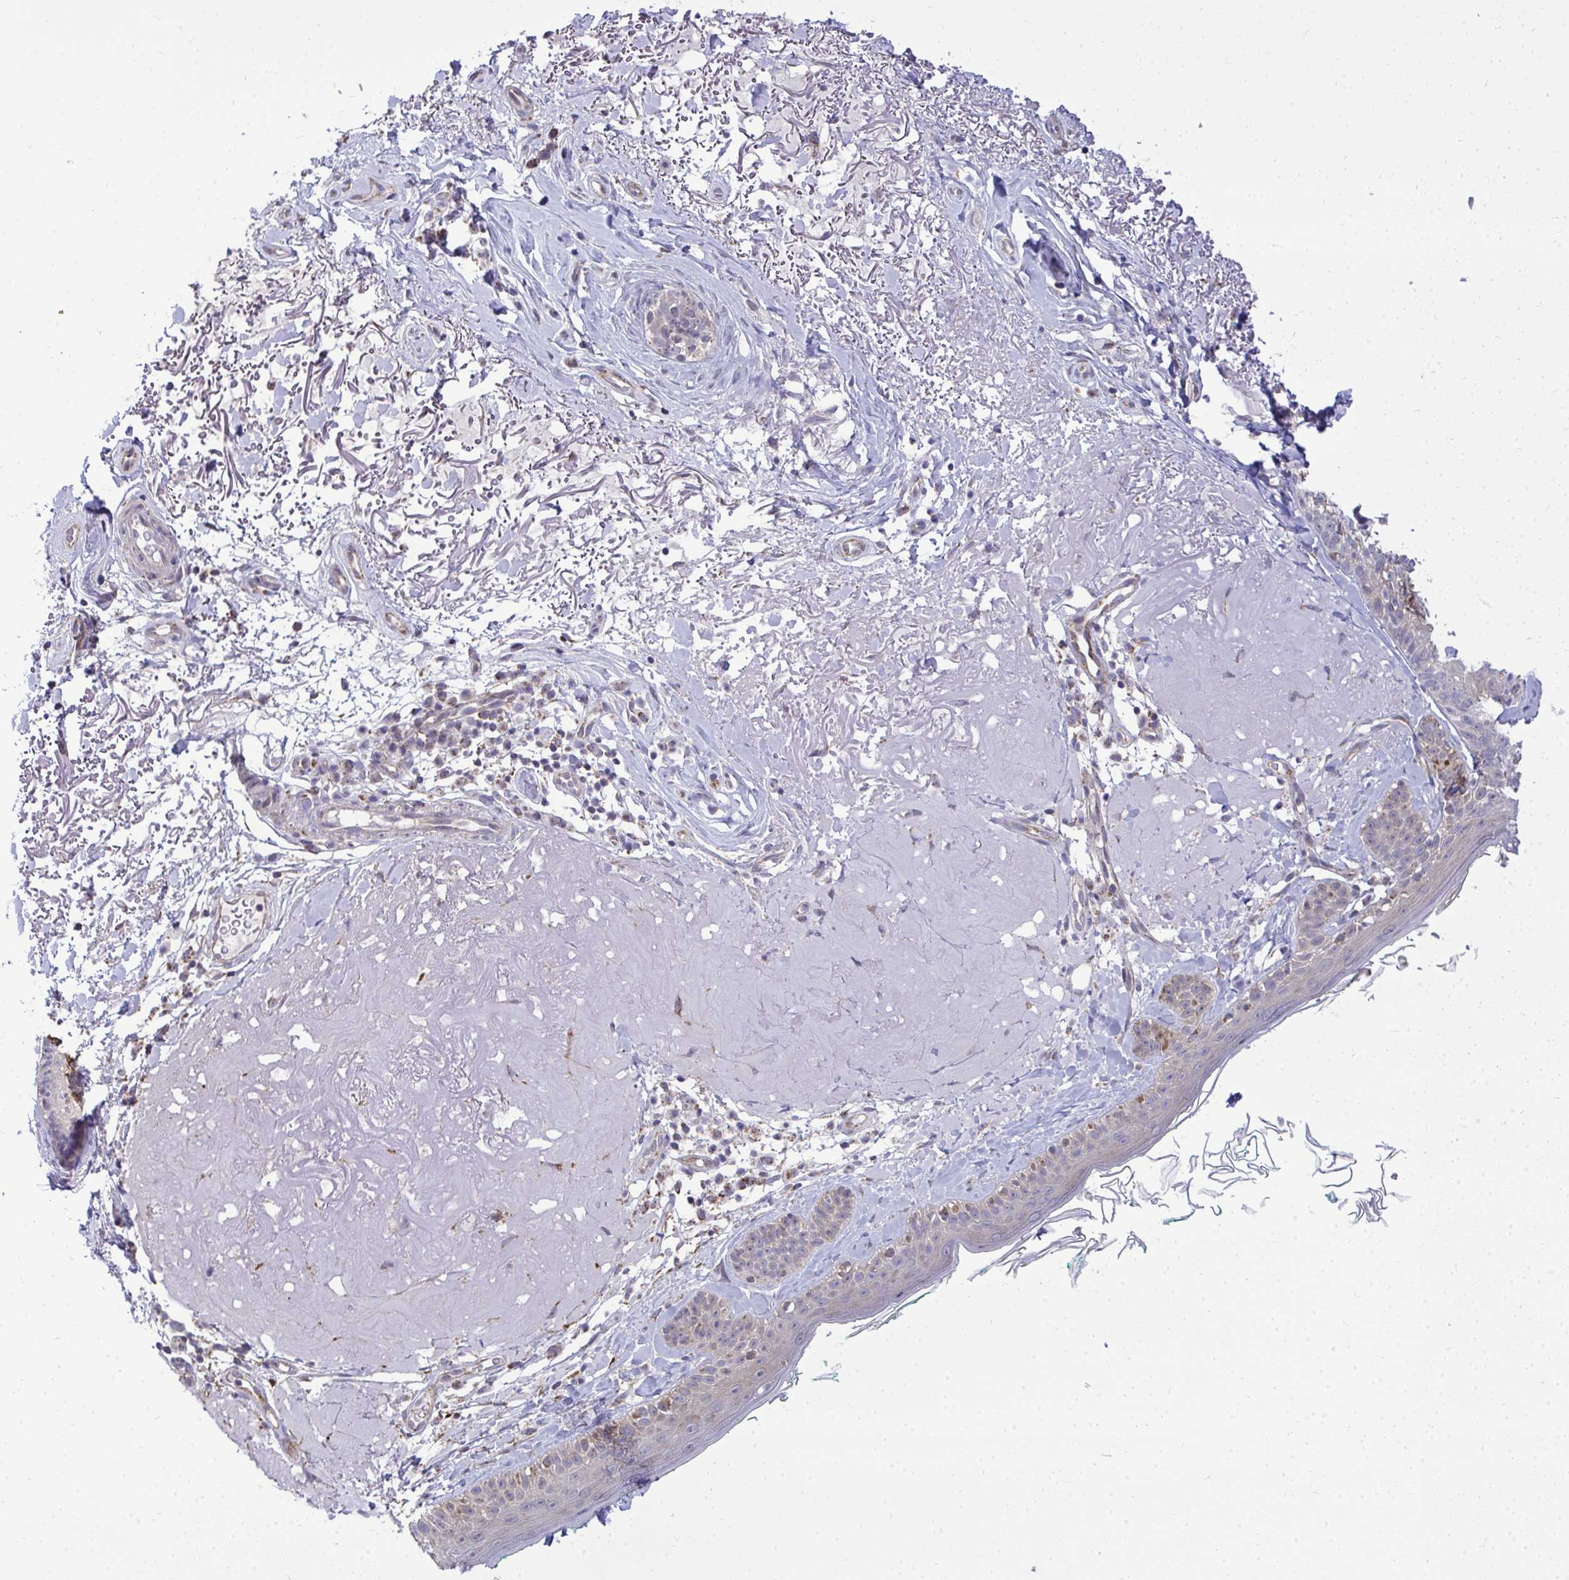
{"staining": {"intensity": "weak", "quantity": "25%-75%", "location": "cytoplasmic/membranous"}, "tissue": "skin", "cell_type": "Fibroblasts", "image_type": "normal", "snomed": [{"axis": "morphology", "description": "Normal tissue, NOS"}, {"axis": "topography", "description": "Skin"}], "caption": "This image displays immunohistochemistry staining of unremarkable skin, with low weak cytoplasmic/membranous positivity in approximately 25%-75% of fibroblasts.", "gene": "XAF1", "patient": {"sex": "male", "age": 73}}